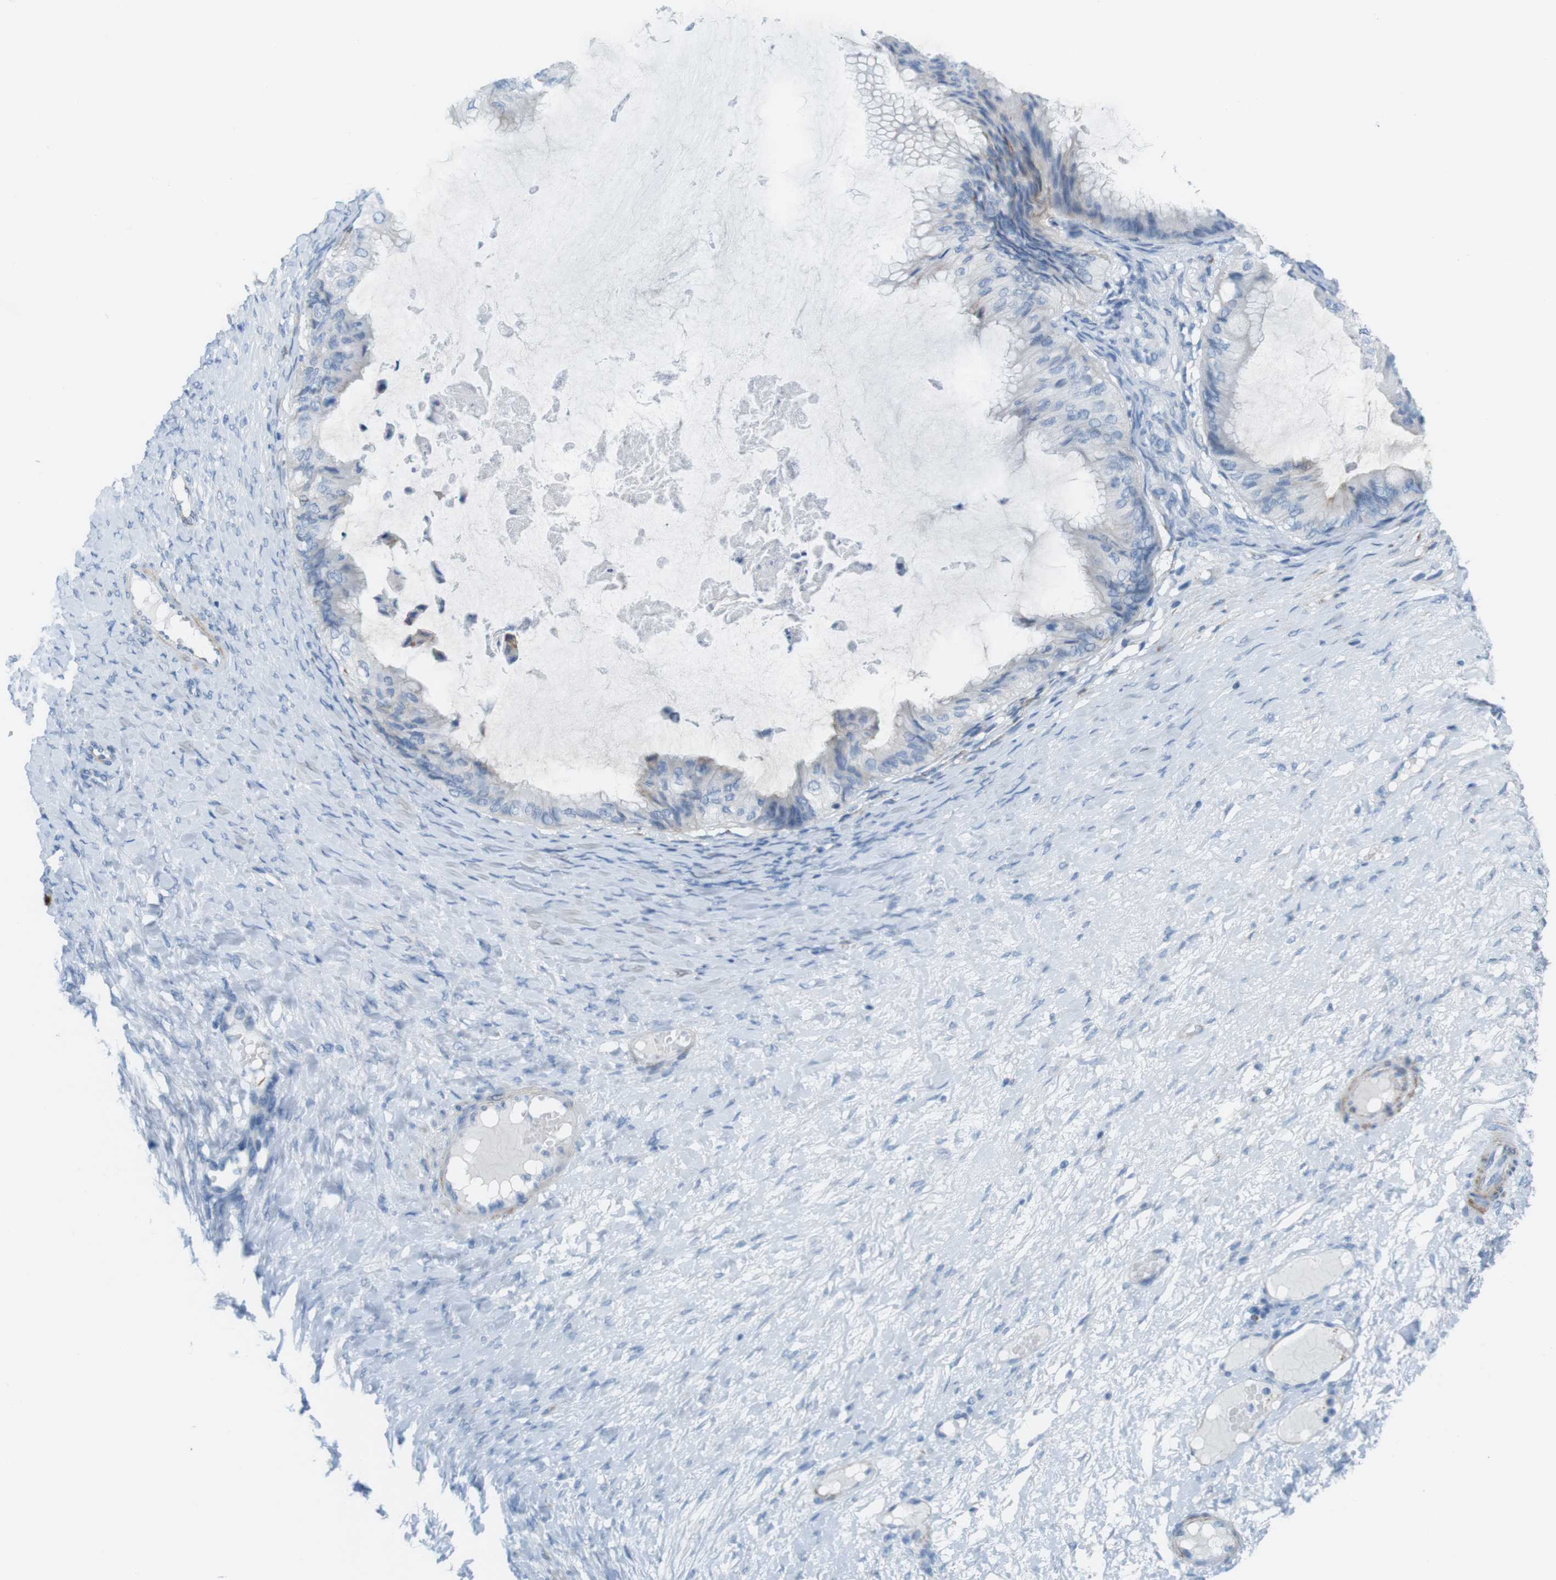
{"staining": {"intensity": "negative", "quantity": "none", "location": "none"}, "tissue": "ovarian cancer", "cell_type": "Tumor cells", "image_type": "cancer", "snomed": [{"axis": "morphology", "description": "Cystadenocarcinoma, mucinous, NOS"}, {"axis": "topography", "description": "Ovary"}], "caption": "Mucinous cystadenocarcinoma (ovarian) stained for a protein using immunohistochemistry shows no staining tumor cells.", "gene": "MYH9", "patient": {"sex": "female", "age": 61}}